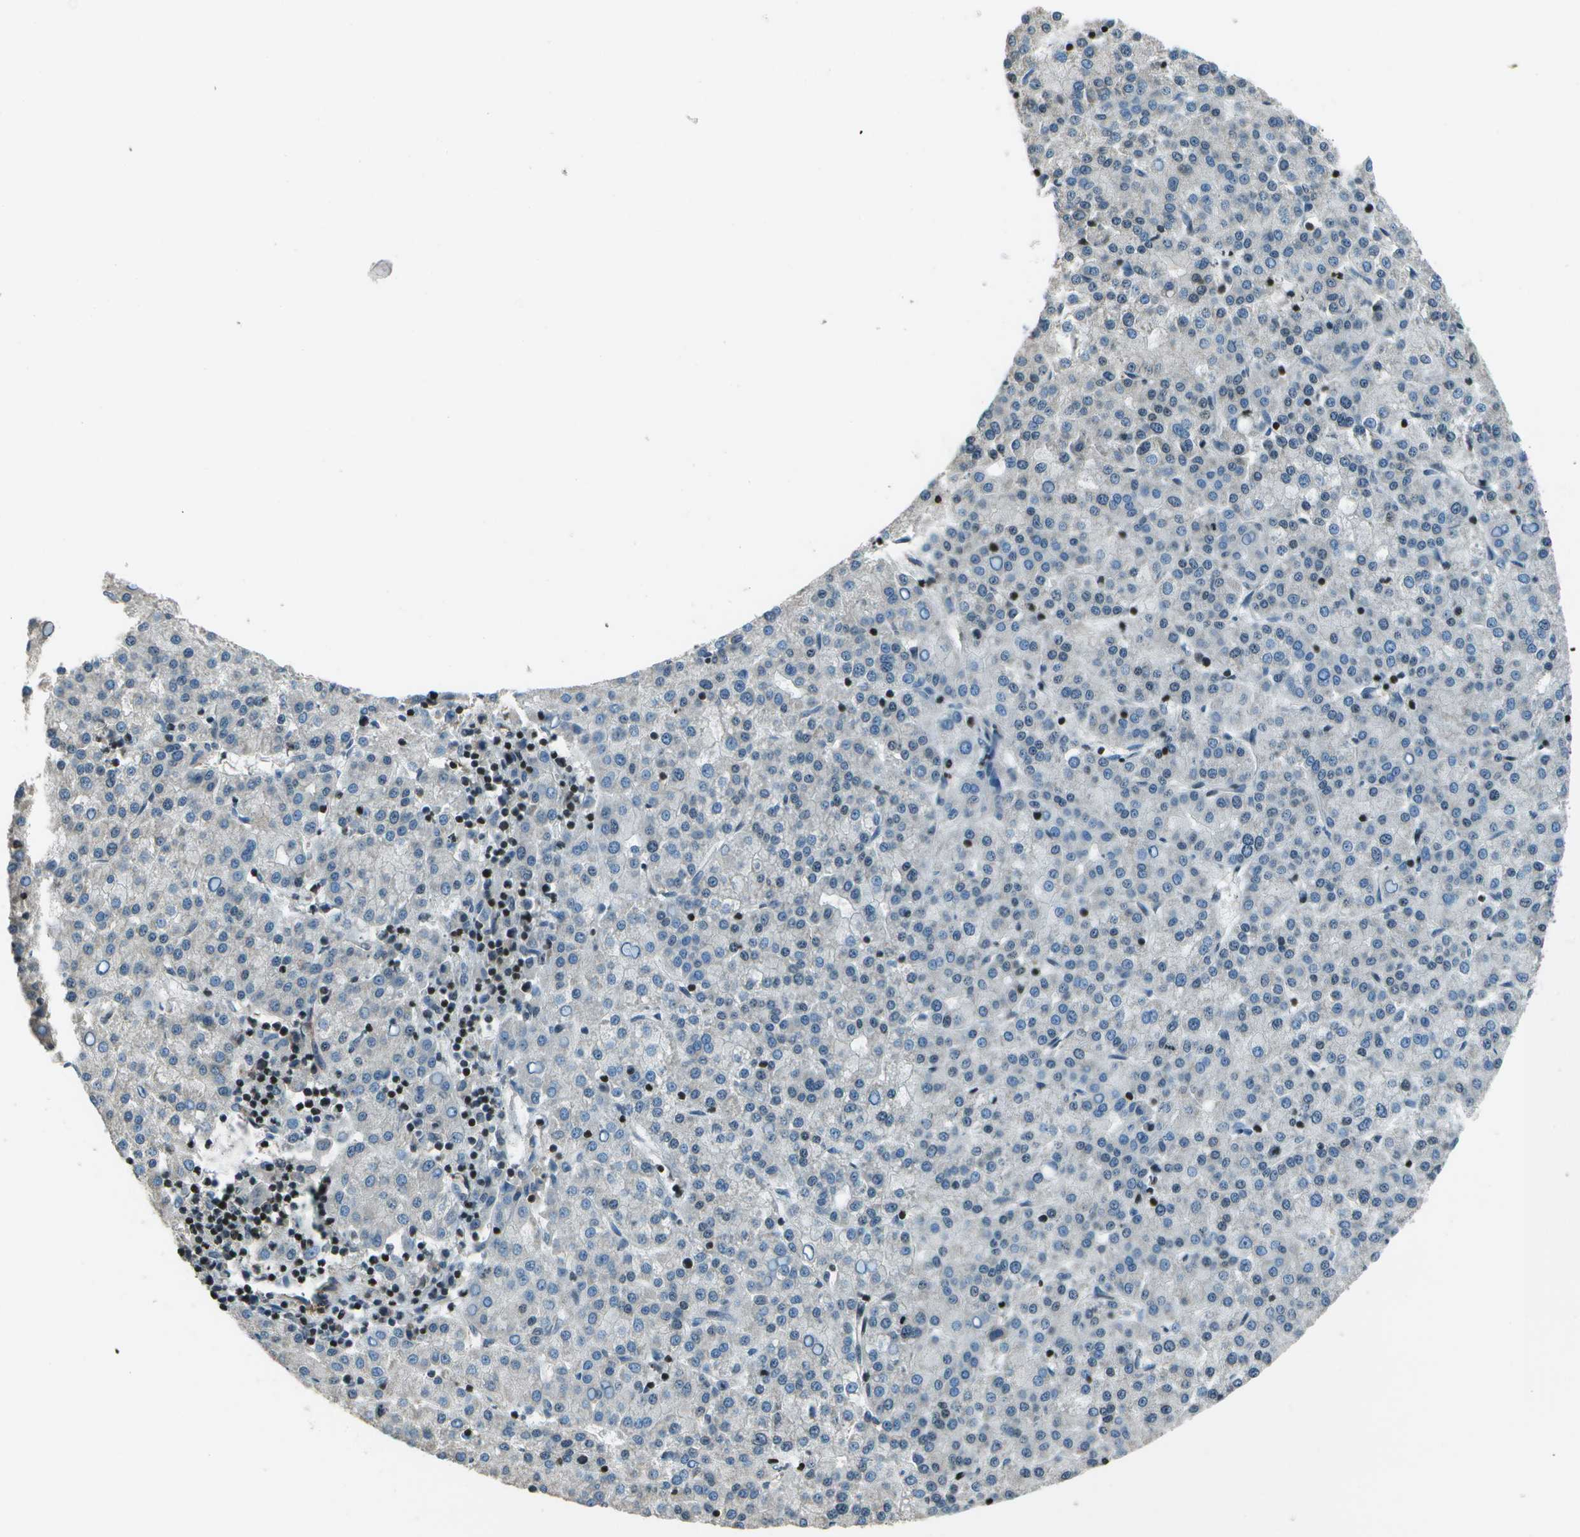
{"staining": {"intensity": "negative", "quantity": "none", "location": "none"}, "tissue": "liver cancer", "cell_type": "Tumor cells", "image_type": "cancer", "snomed": [{"axis": "morphology", "description": "Carcinoma, Hepatocellular, NOS"}, {"axis": "topography", "description": "Liver"}], "caption": "This is a photomicrograph of immunohistochemistry staining of liver hepatocellular carcinoma, which shows no staining in tumor cells. Brightfield microscopy of IHC stained with DAB (brown) and hematoxylin (blue), captured at high magnification.", "gene": "PDLIM1", "patient": {"sex": "female", "age": 58}}